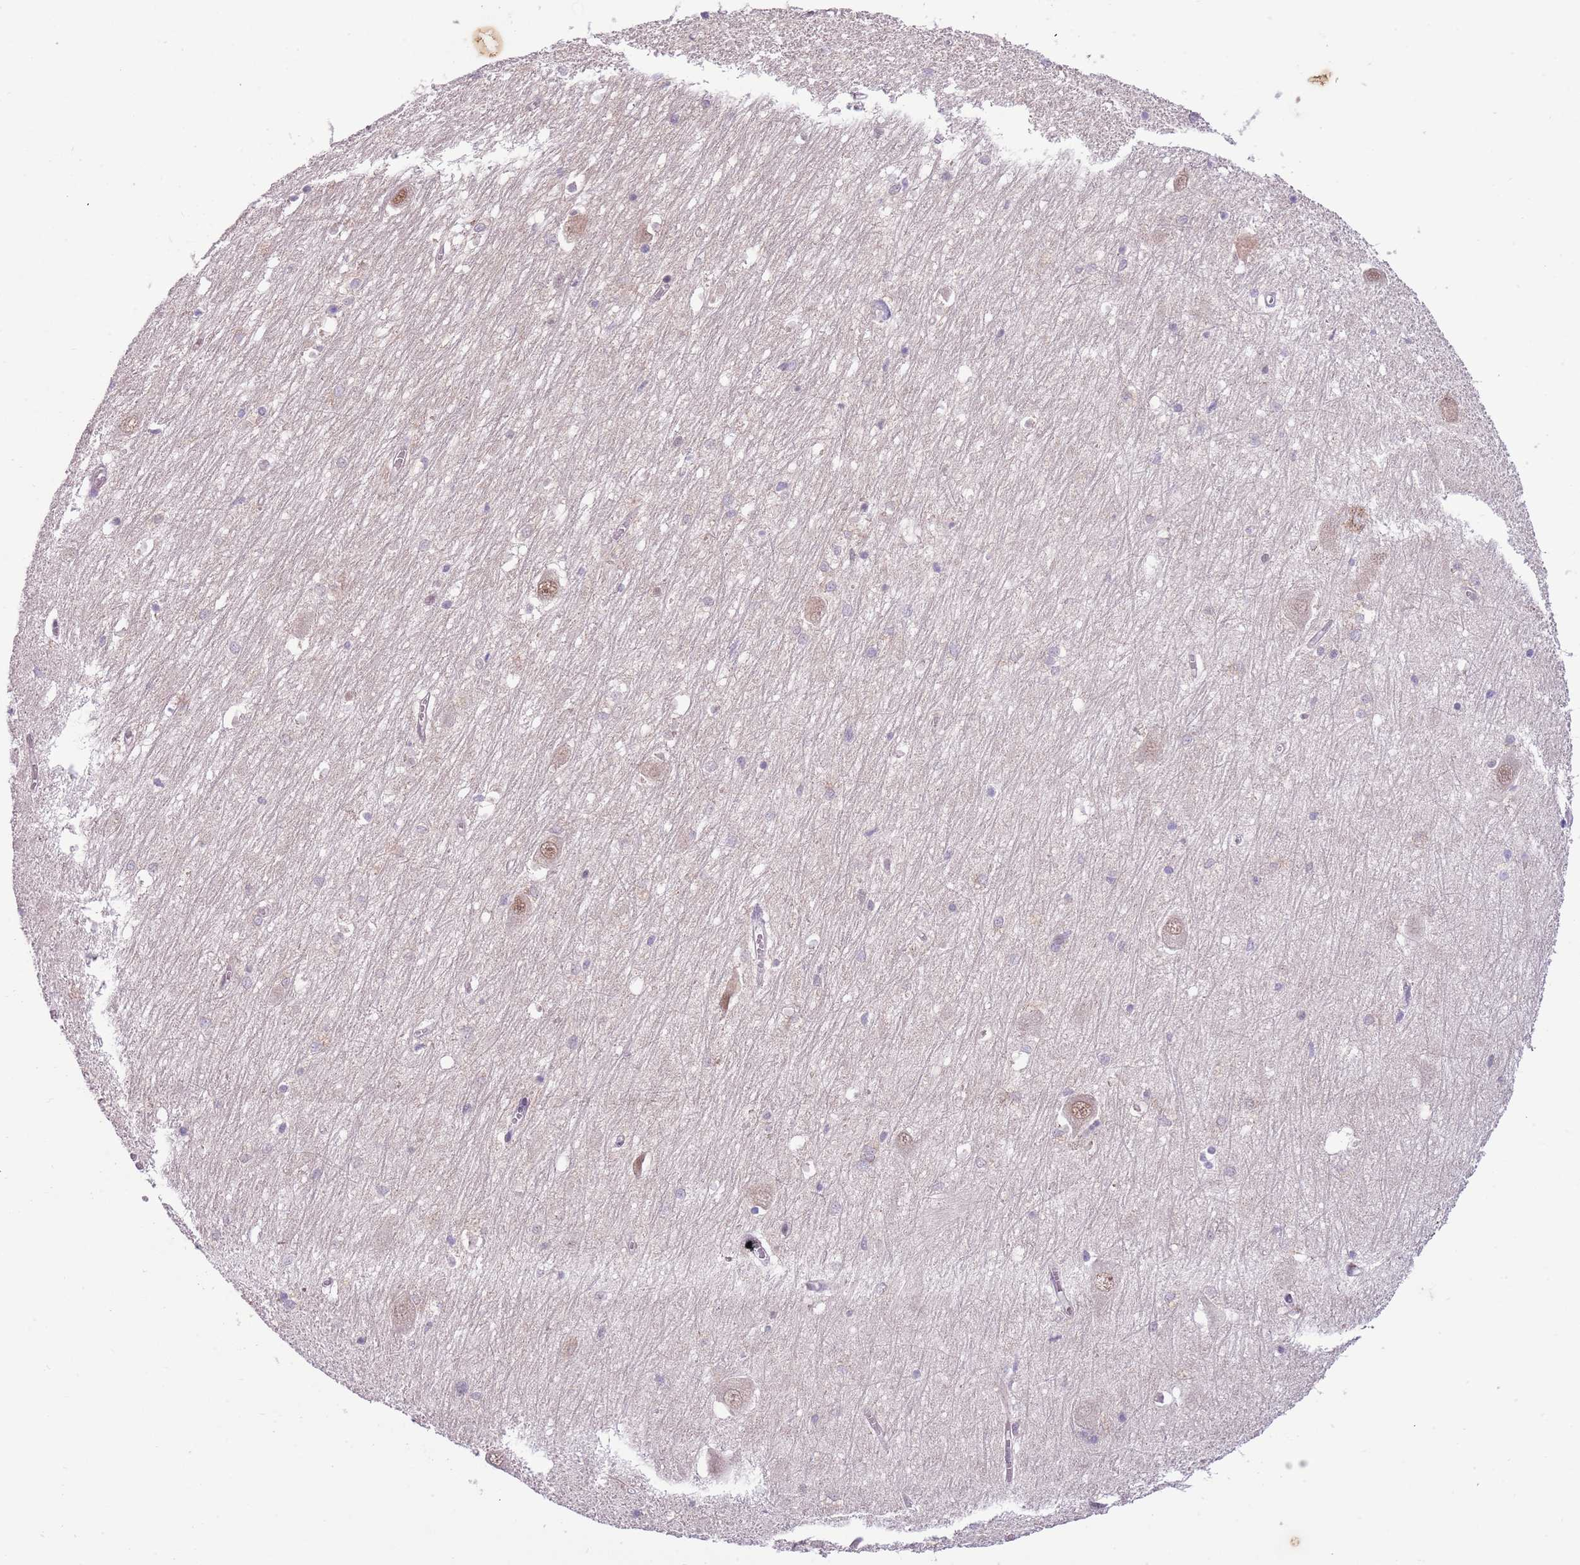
{"staining": {"intensity": "negative", "quantity": "none", "location": "none"}, "tissue": "hippocampus", "cell_type": "Glial cells", "image_type": "normal", "snomed": [{"axis": "morphology", "description": "Normal tissue, NOS"}, {"axis": "topography", "description": "Hippocampus"}], "caption": "Glial cells are negative for brown protein staining in benign hippocampus.", "gene": "FAM120AOS", "patient": {"sex": "male", "age": 70}}